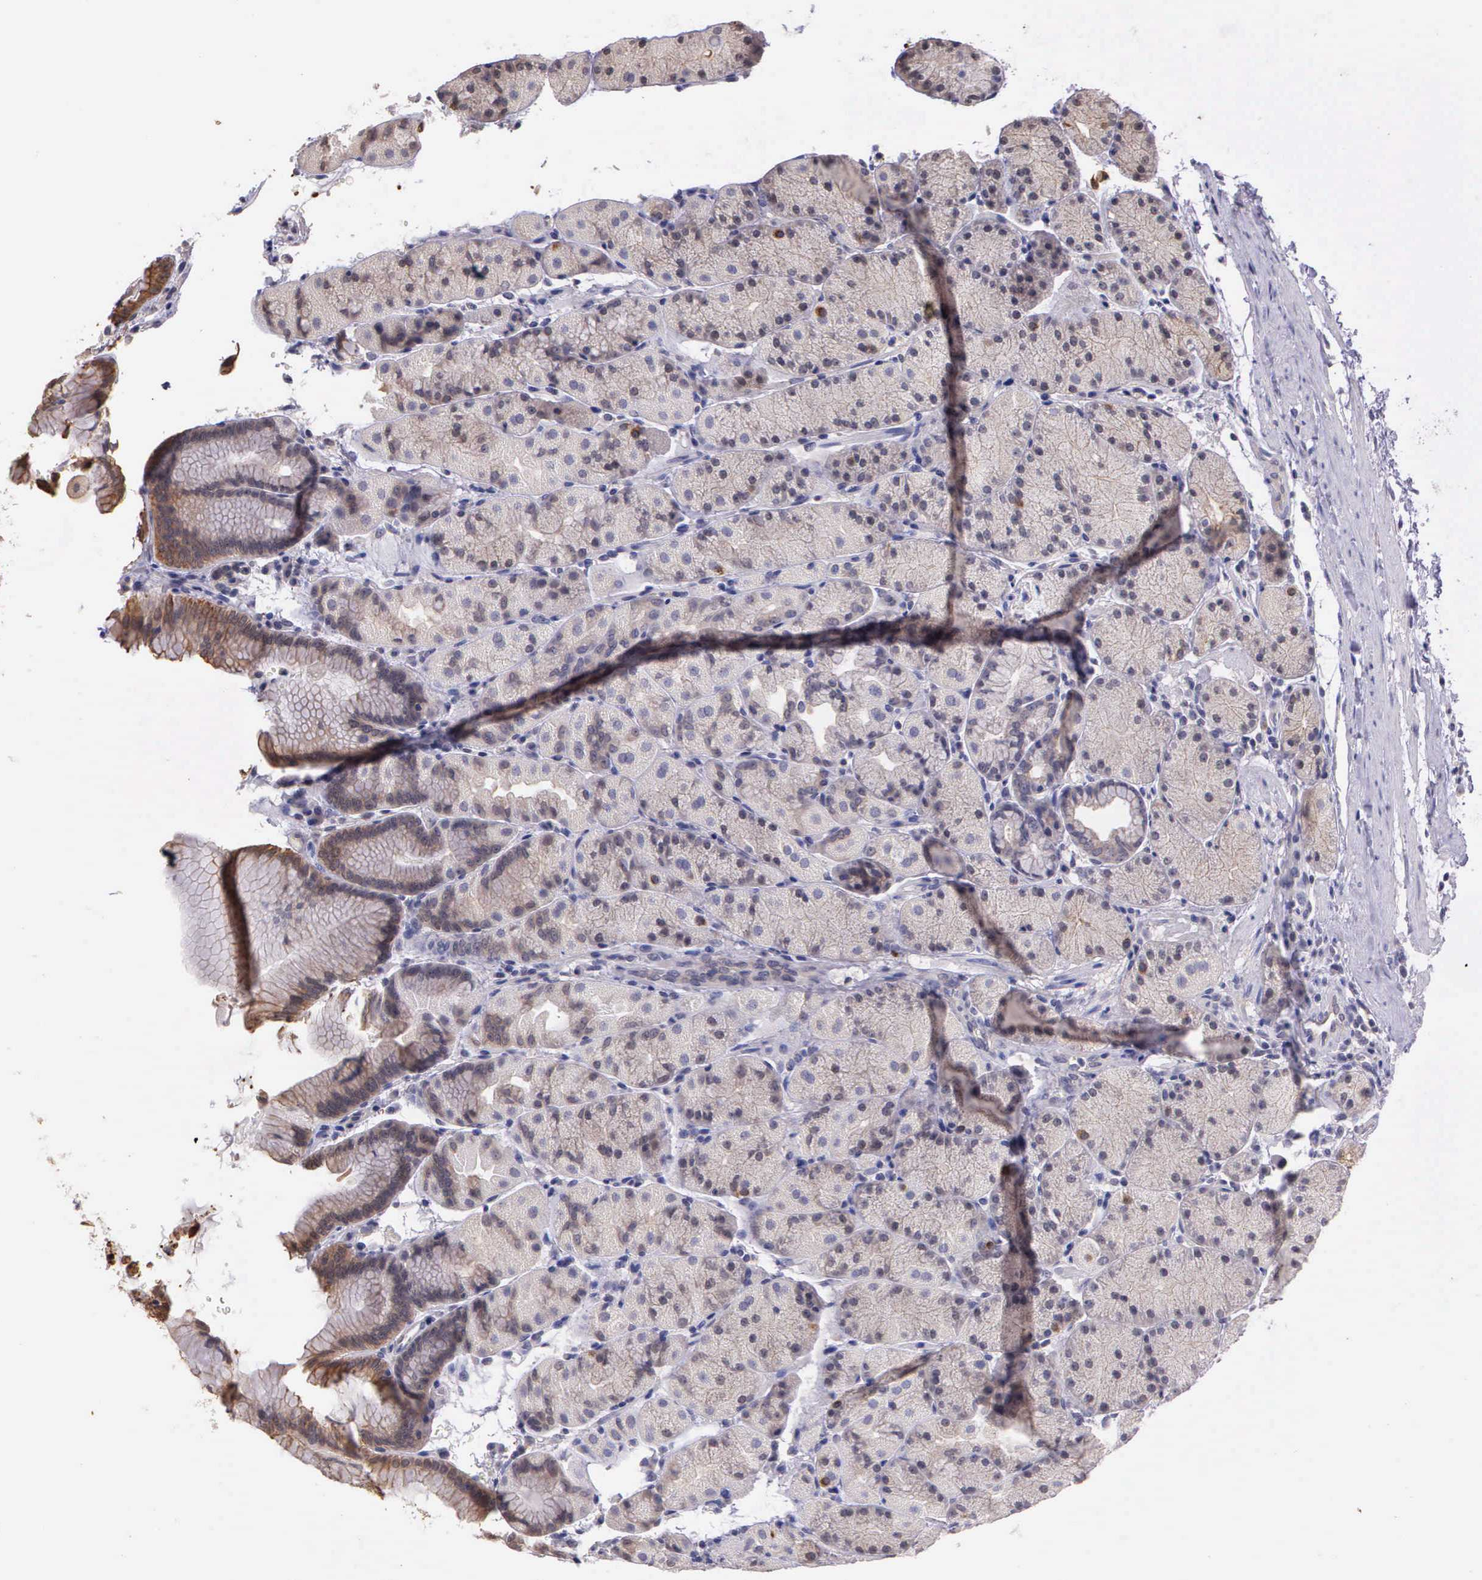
{"staining": {"intensity": "weak", "quantity": ">75%", "location": "cytoplasmic/membranous"}, "tissue": "stomach", "cell_type": "Glandular cells", "image_type": "normal", "snomed": [{"axis": "morphology", "description": "Normal tissue, NOS"}, {"axis": "topography", "description": "Stomach, upper"}], "caption": "Immunohistochemistry (IHC) staining of normal stomach, which demonstrates low levels of weak cytoplasmic/membranous positivity in about >75% of glandular cells indicating weak cytoplasmic/membranous protein expression. The staining was performed using DAB (3,3'-diaminobenzidine) (brown) for protein detection and nuclei were counterstained in hematoxylin (blue).", "gene": "IGBP1P2", "patient": {"sex": "male", "age": 57}}